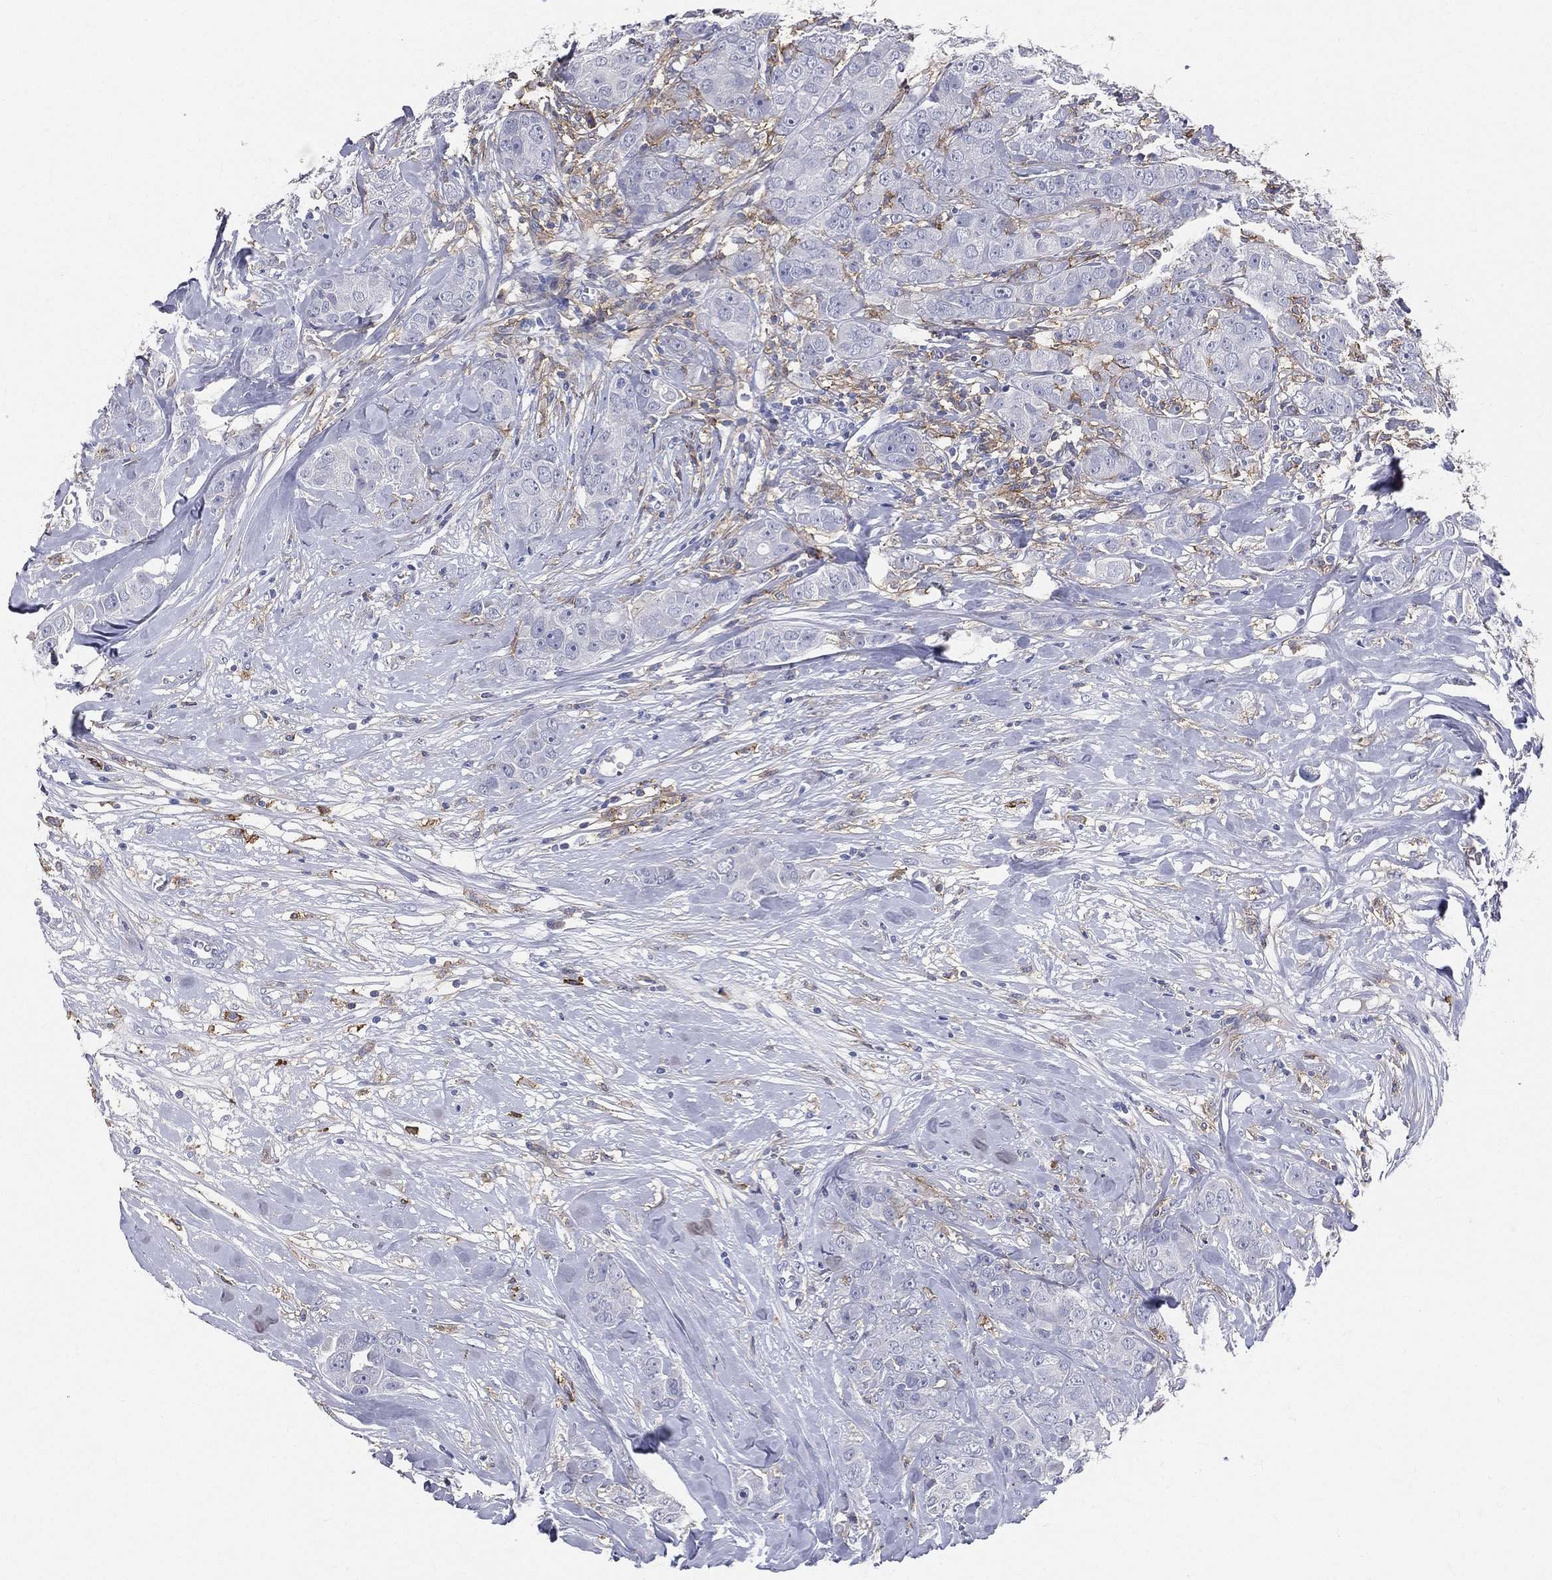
{"staining": {"intensity": "negative", "quantity": "none", "location": "none"}, "tissue": "breast cancer", "cell_type": "Tumor cells", "image_type": "cancer", "snomed": [{"axis": "morphology", "description": "Duct carcinoma"}, {"axis": "topography", "description": "Breast"}], "caption": "High power microscopy image of an immunohistochemistry photomicrograph of breast infiltrating ductal carcinoma, revealing no significant staining in tumor cells. Nuclei are stained in blue.", "gene": "CD33", "patient": {"sex": "female", "age": 43}}